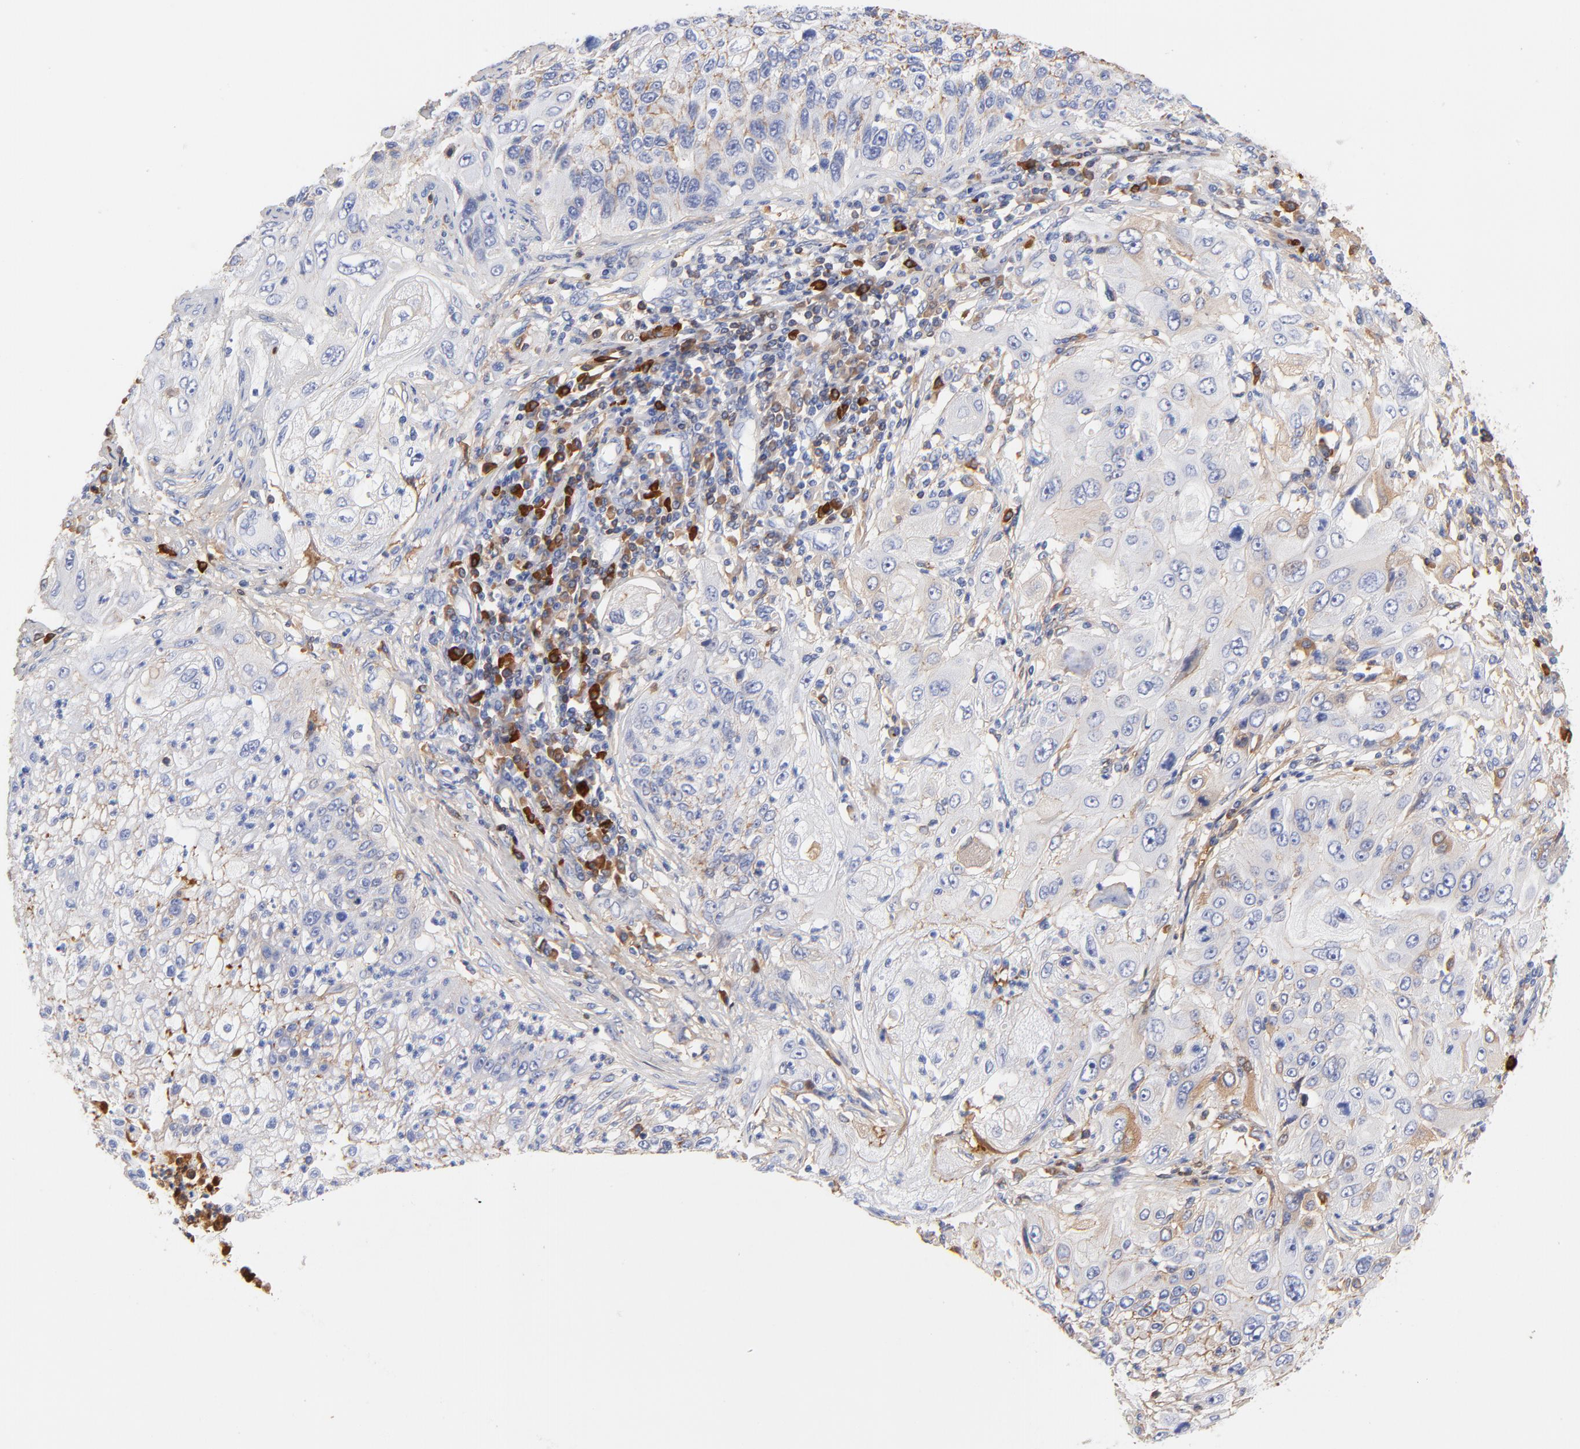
{"staining": {"intensity": "weak", "quantity": "<25%", "location": "cytoplasmic/membranous"}, "tissue": "lung cancer", "cell_type": "Tumor cells", "image_type": "cancer", "snomed": [{"axis": "morphology", "description": "Inflammation, NOS"}, {"axis": "morphology", "description": "Squamous cell carcinoma, NOS"}, {"axis": "topography", "description": "Lymph node"}, {"axis": "topography", "description": "Soft tissue"}, {"axis": "topography", "description": "Lung"}], "caption": "DAB (3,3'-diaminobenzidine) immunohistochemical staining of human lung cancer (squamous cell carcinoma) exhibits no significant staining in tumor cells.", "gene": "IGLV3-10", "patient": {"sex": "male", "age": 66}}